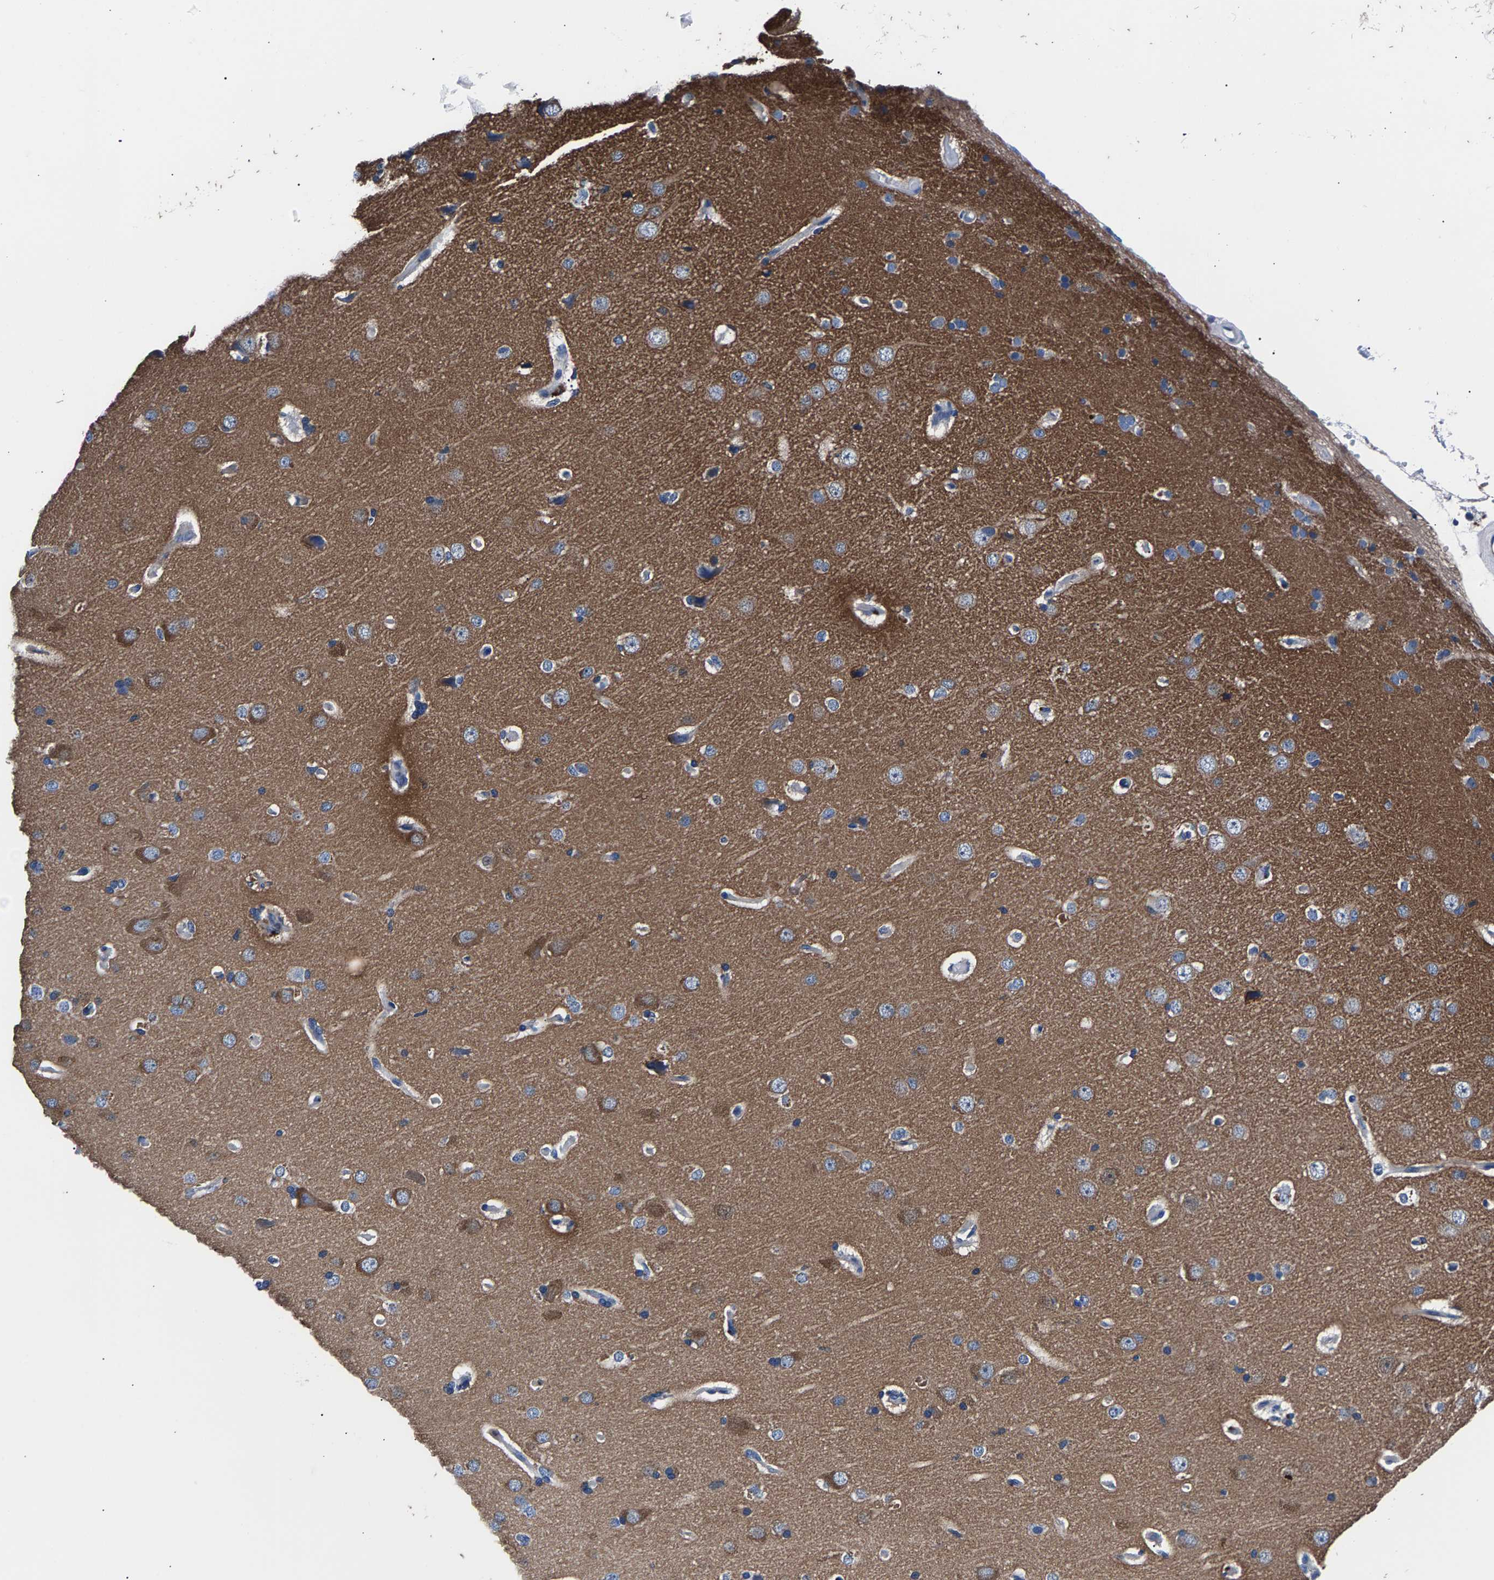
{"staining": {"intensity": "negative", "quantity": "none", "location": "none"}, "tissue": "cerebral cortex", "cell_type": "Endothelial cells", "image_type": "normal", "snomed": [{"axis": "morphology", "description": "Normal tissue, NOS"}, {"axis": "topography", "description": "Cerebral cortex"}], "caption": "This is an IHC photomicrograph of normal cerebral cortex. There is no positivity in endothelial cells.", "gene": "PHF24", "patient": {"sex": "male", "age": 62}}